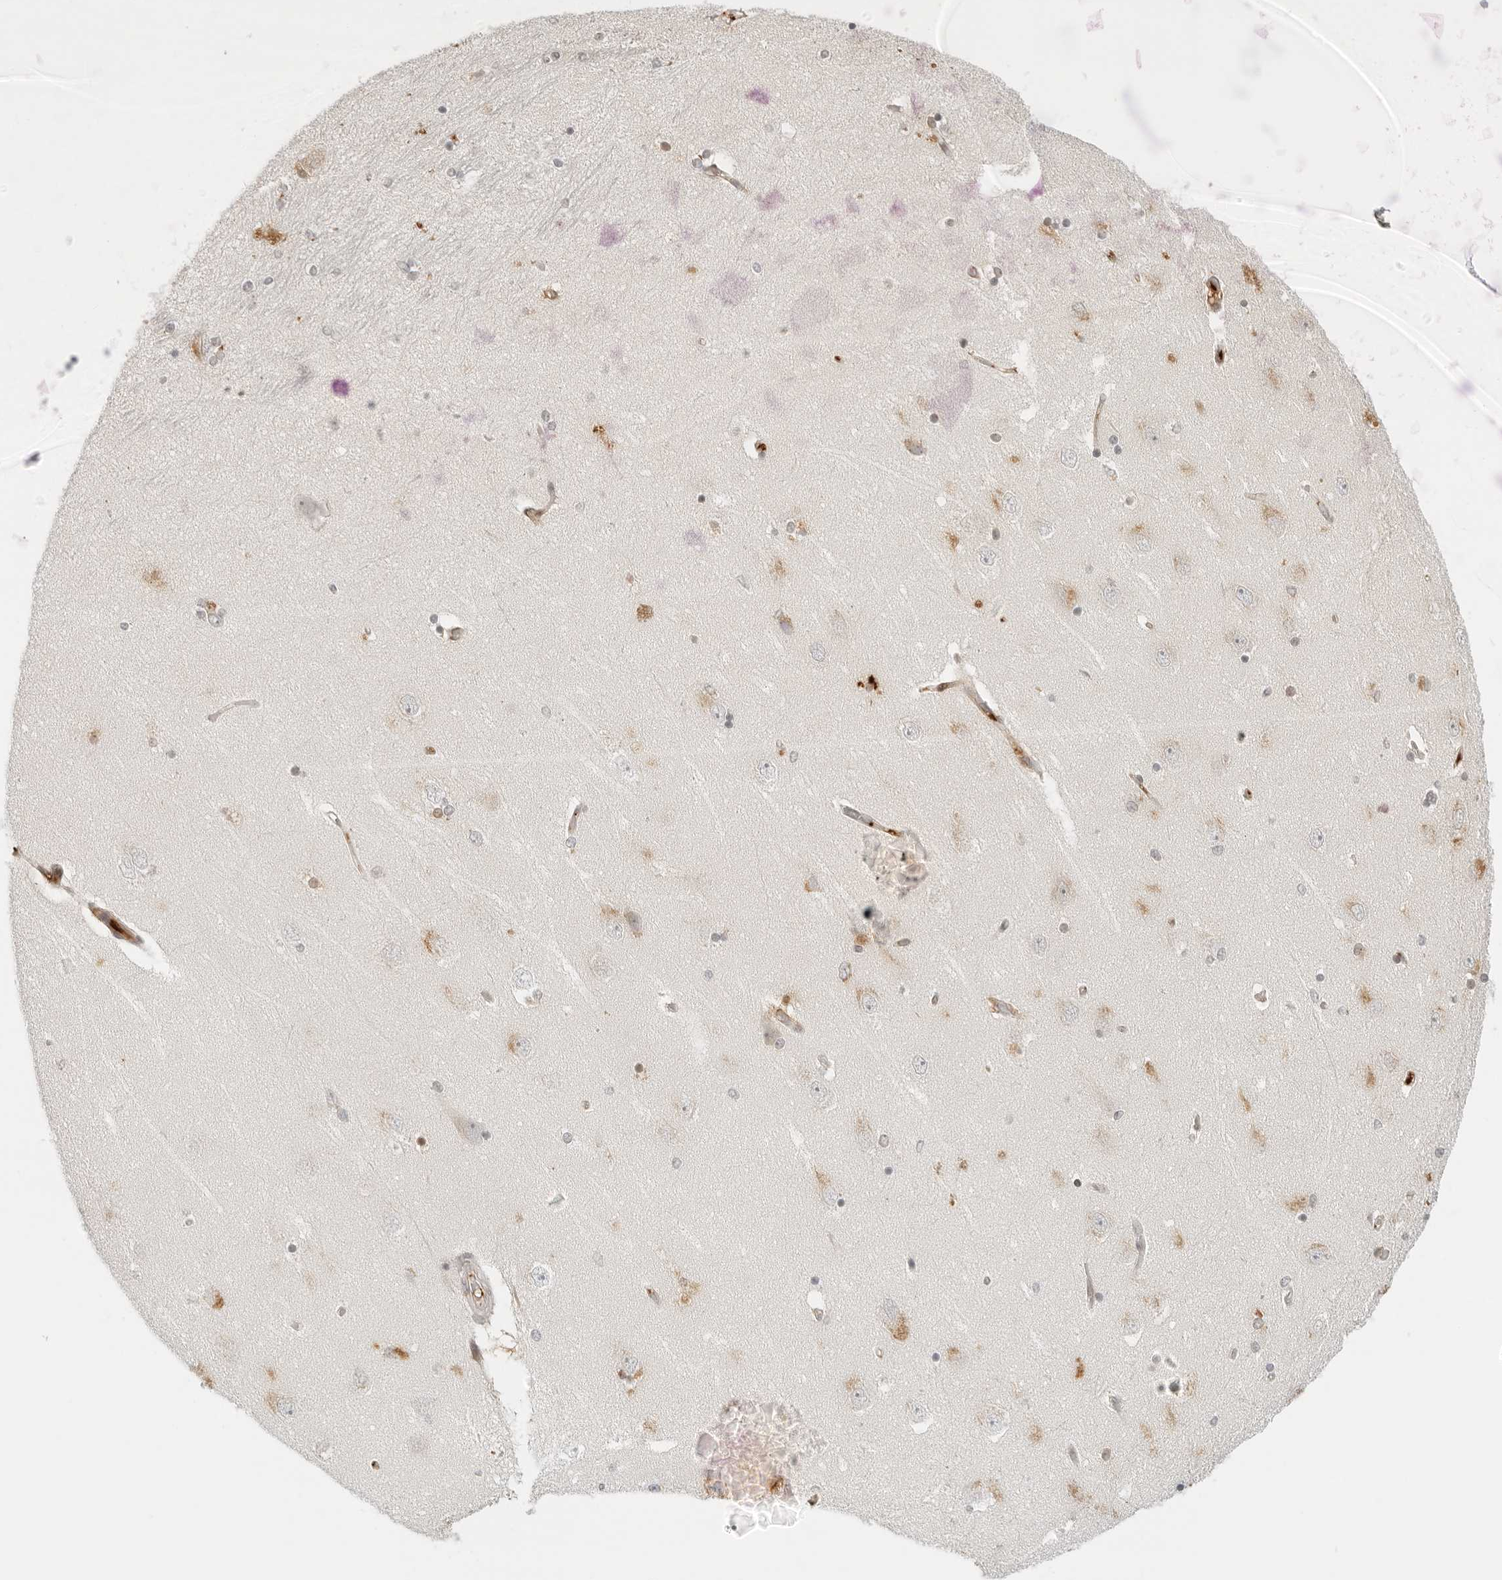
{"staining": {"intensity": "negative", "quantity": "none", "location": "none"}, "tissue": "hippocampus", "cell_type": "Glial cells", "image_type": "normal", "snomed": [{"axis": "morphology", "description": "Normal tissue, NOS"}, {"axis": "topography", "description": "Hippocampus"}], "caption": "Immunohistochemistry image of normal hippocampus: human hippocampus stained with DAB (3,3'-diaminobenzidine) exhibits no significant protein expression in glial cells.", "gene": "ZNF678", "patient": {"sex": "female", "age": 54}}